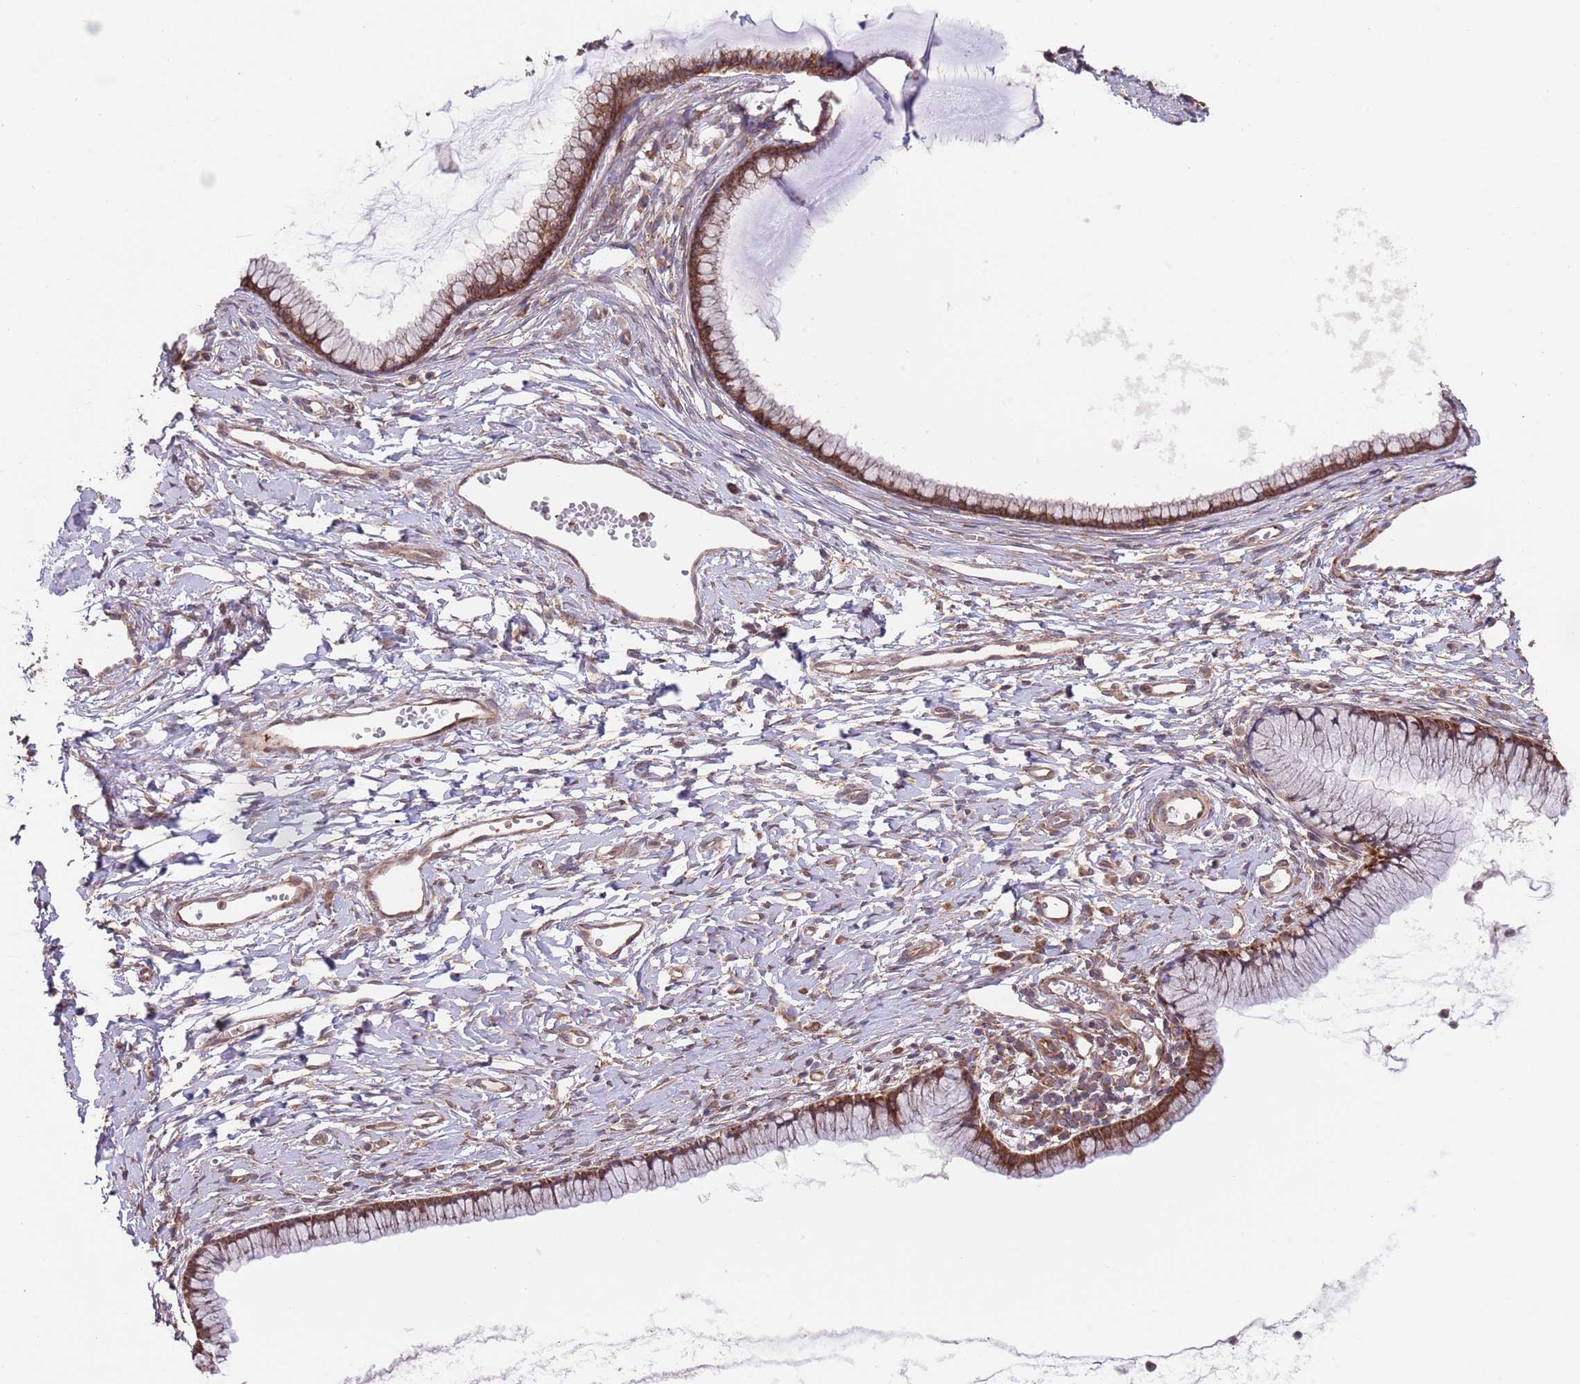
{"staining": {"intensity": "moderate", "quantity": "25%-75%", "location": "cytoplasmic/membranous"}, "tissue": "cervix", "cell_type": "Glandular cells", "image_type": "normal", "snomed": [{"axis": "morphology", "description": "Normal tissue, NOS"}, {"axis": "topography", "description": "Cervix"}], "caption": "Glandular cells display medium levels of moderate cytoplasmic/membranous positivity in approximately 25%-75% of cells in benign cervix.", "gene": "RNF19B", "patient": {"sex": "female", "age": 40}}